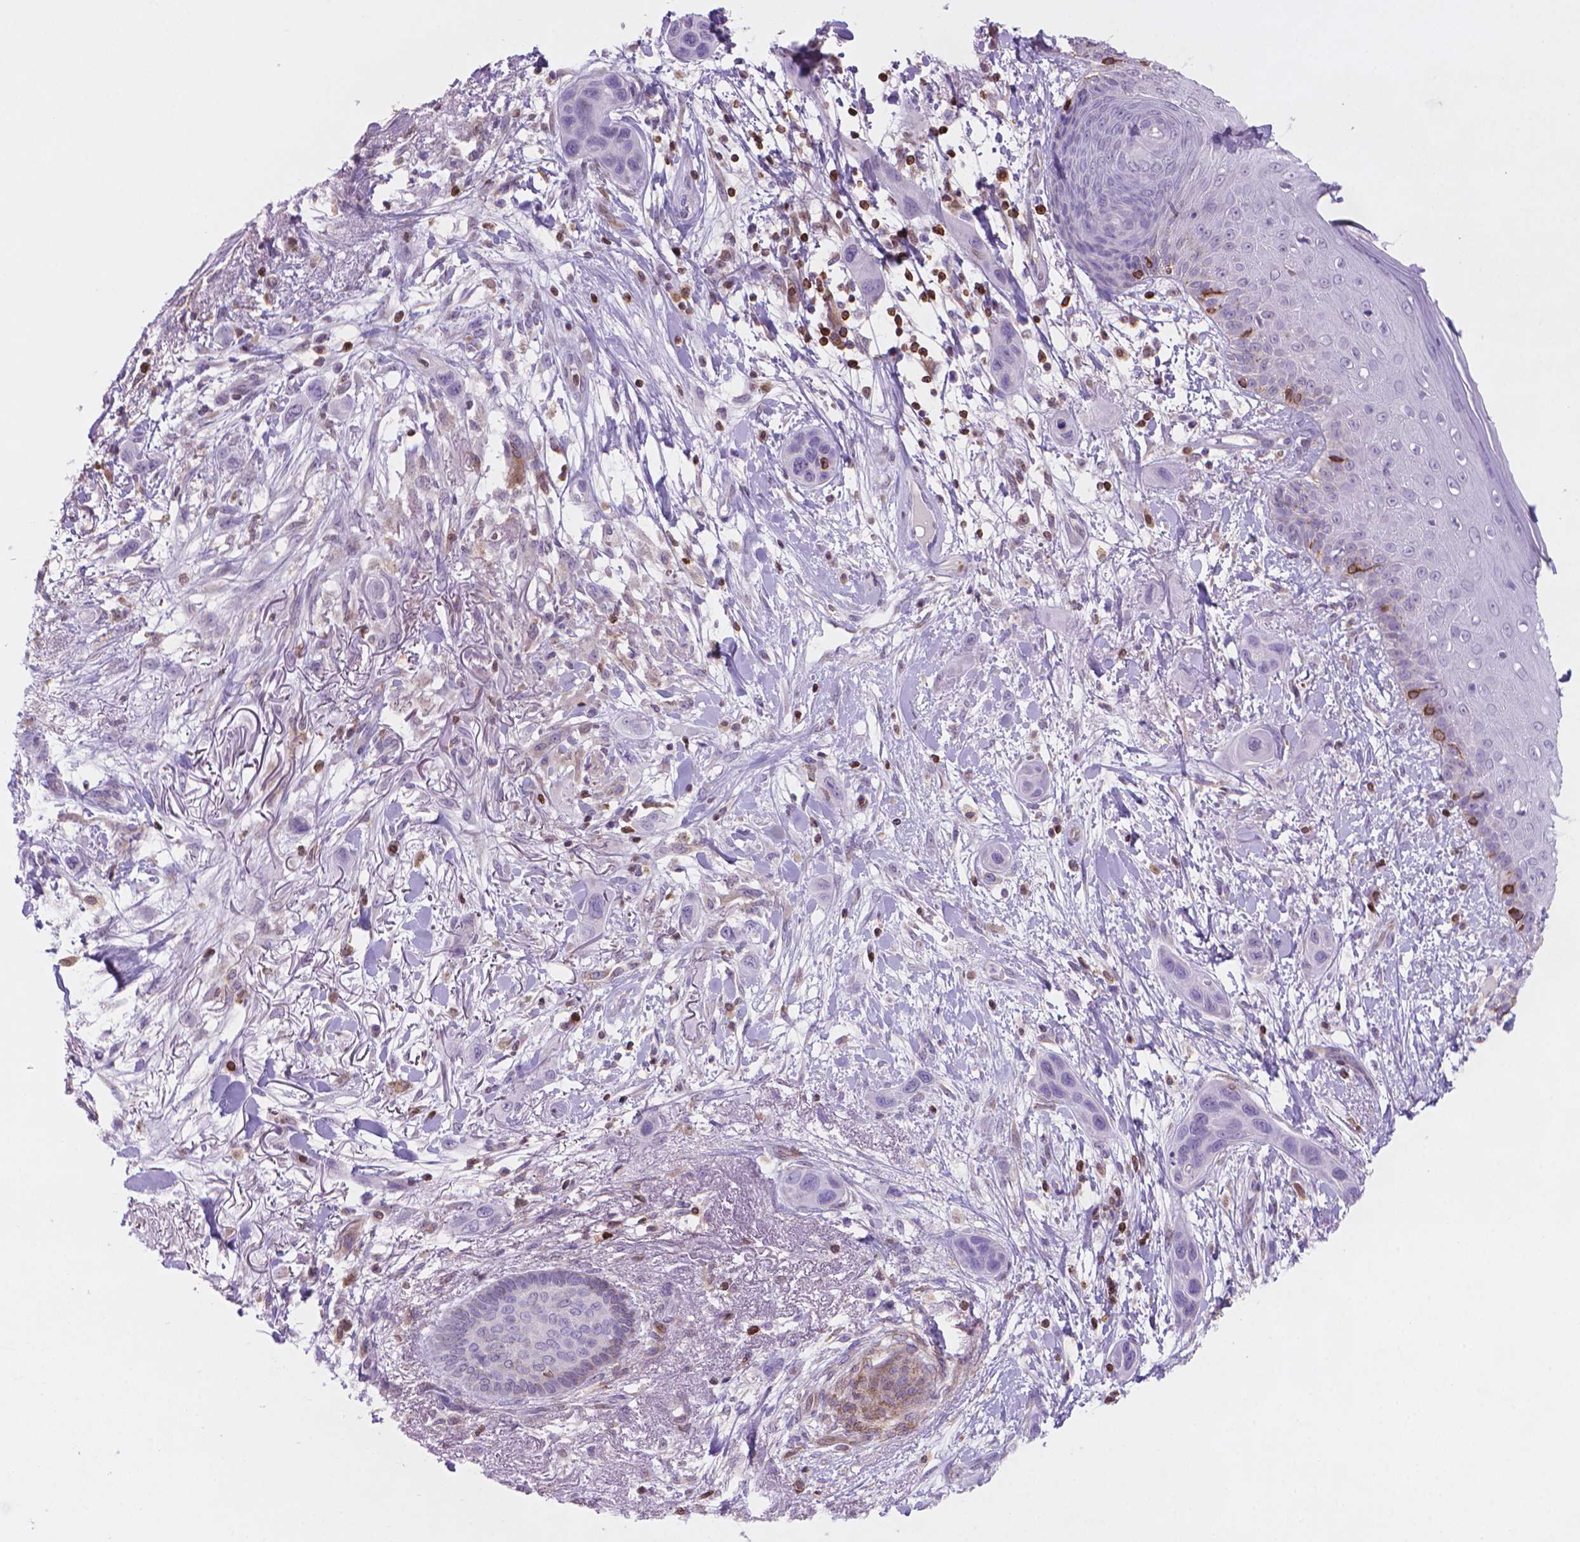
{"staining": {"intensity": "negative", "quantity": "none", "location": "none"}, "tissue": "skin cancer", "cell_type": "Tumor cells", "image_type": "cancer", "snomed": [{"axis": "morphology", "description": "Squamous cell carcinoma, NOS"}, {"axis": "topography", "description": "Skin"}], "caption": "A histopathology image of human skin cancer (squamous cell carcinoma) is negative for staining in tumor cells. (DAB IHC, high magnification).", "gene": "BCL2", "patient": {"sex": "male", "age": 79}}